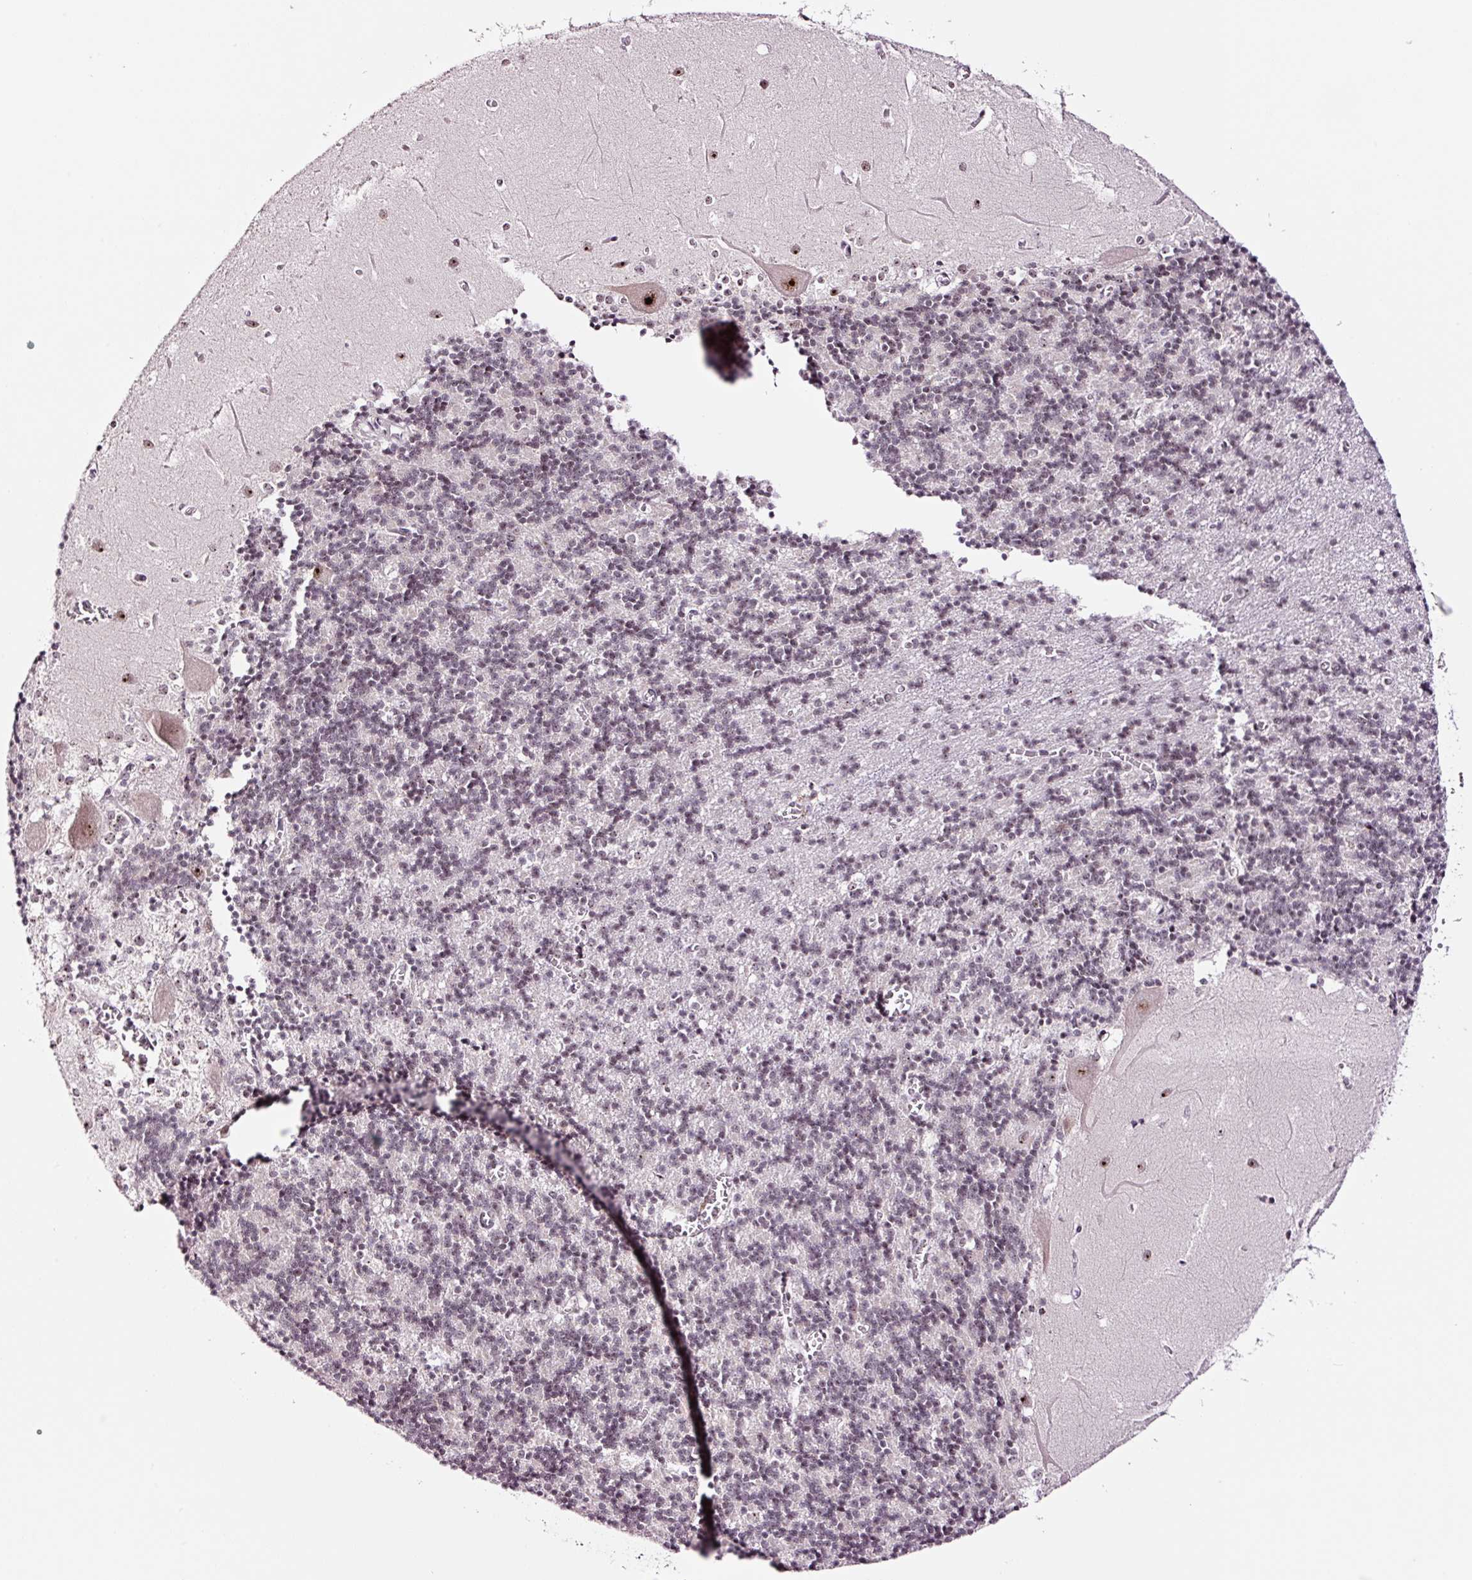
{"staining": {"intensity": "weak", "quantity": "<25%", "location": "nuclear"}, "tissue": "cerebellum", "cell_type": "Cells in granular layer", "image_type": "normal", "snomed": [{"axis": "morphology", "description": "Normal tissue, NOS"}, {"axis": "topography", "description": "Cerebellum"}], "caption": "IHC micrograph of benign human cerebellum stained for a protein (brown), which displays no positivity in cells in granular layer. (Brightfield microscopy of DAB (3,3'-diaminobenzidine) immunohistochemistry at high magnification).", "gene": "GNL3", "patient": {"sex": "male", "age": 37}}